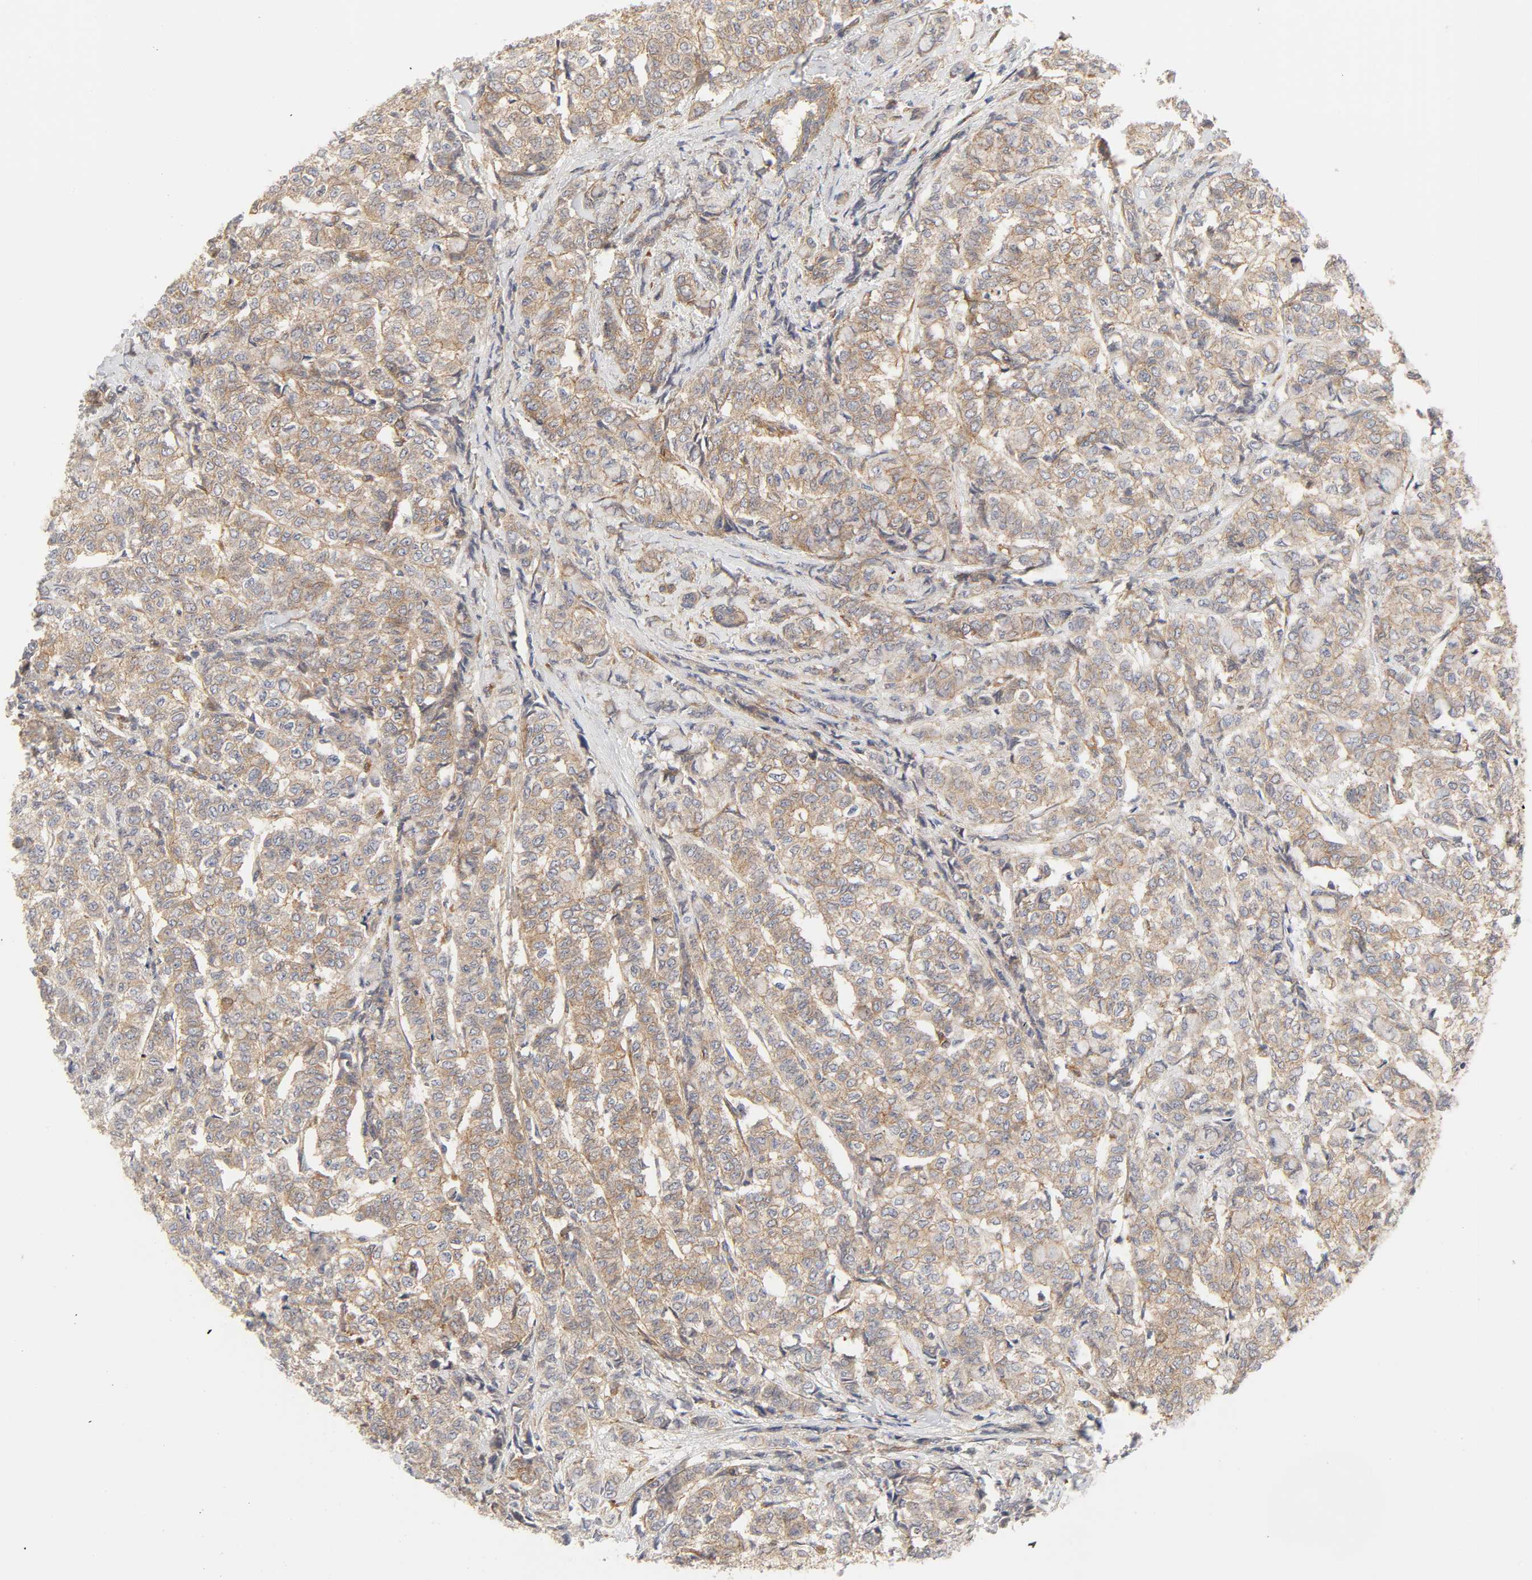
{"staining": {"intensity": "moderate", "quantity": ">75%", "location": "cytoplasmic/membranous"}, "tissue": "breast cancer", "cell_type": "Tumor cells", "image_type": "cancer", "snomed": [{"axis": "morphology", "description": "Lobular carcinoma"}, {"axis": "topography", "description": "Breast"}], "caption": "Lobular carcinoma (breast) was stained to show a protein in brown. There is medium levels of moderate cytoplasmic/membranous positivity in about >75% of tumor cells. (Brightfield microscopy of DAB IHC at high magnification).", "gene": "AP2A1", "patient": {"sex": "female", "age": 60}}